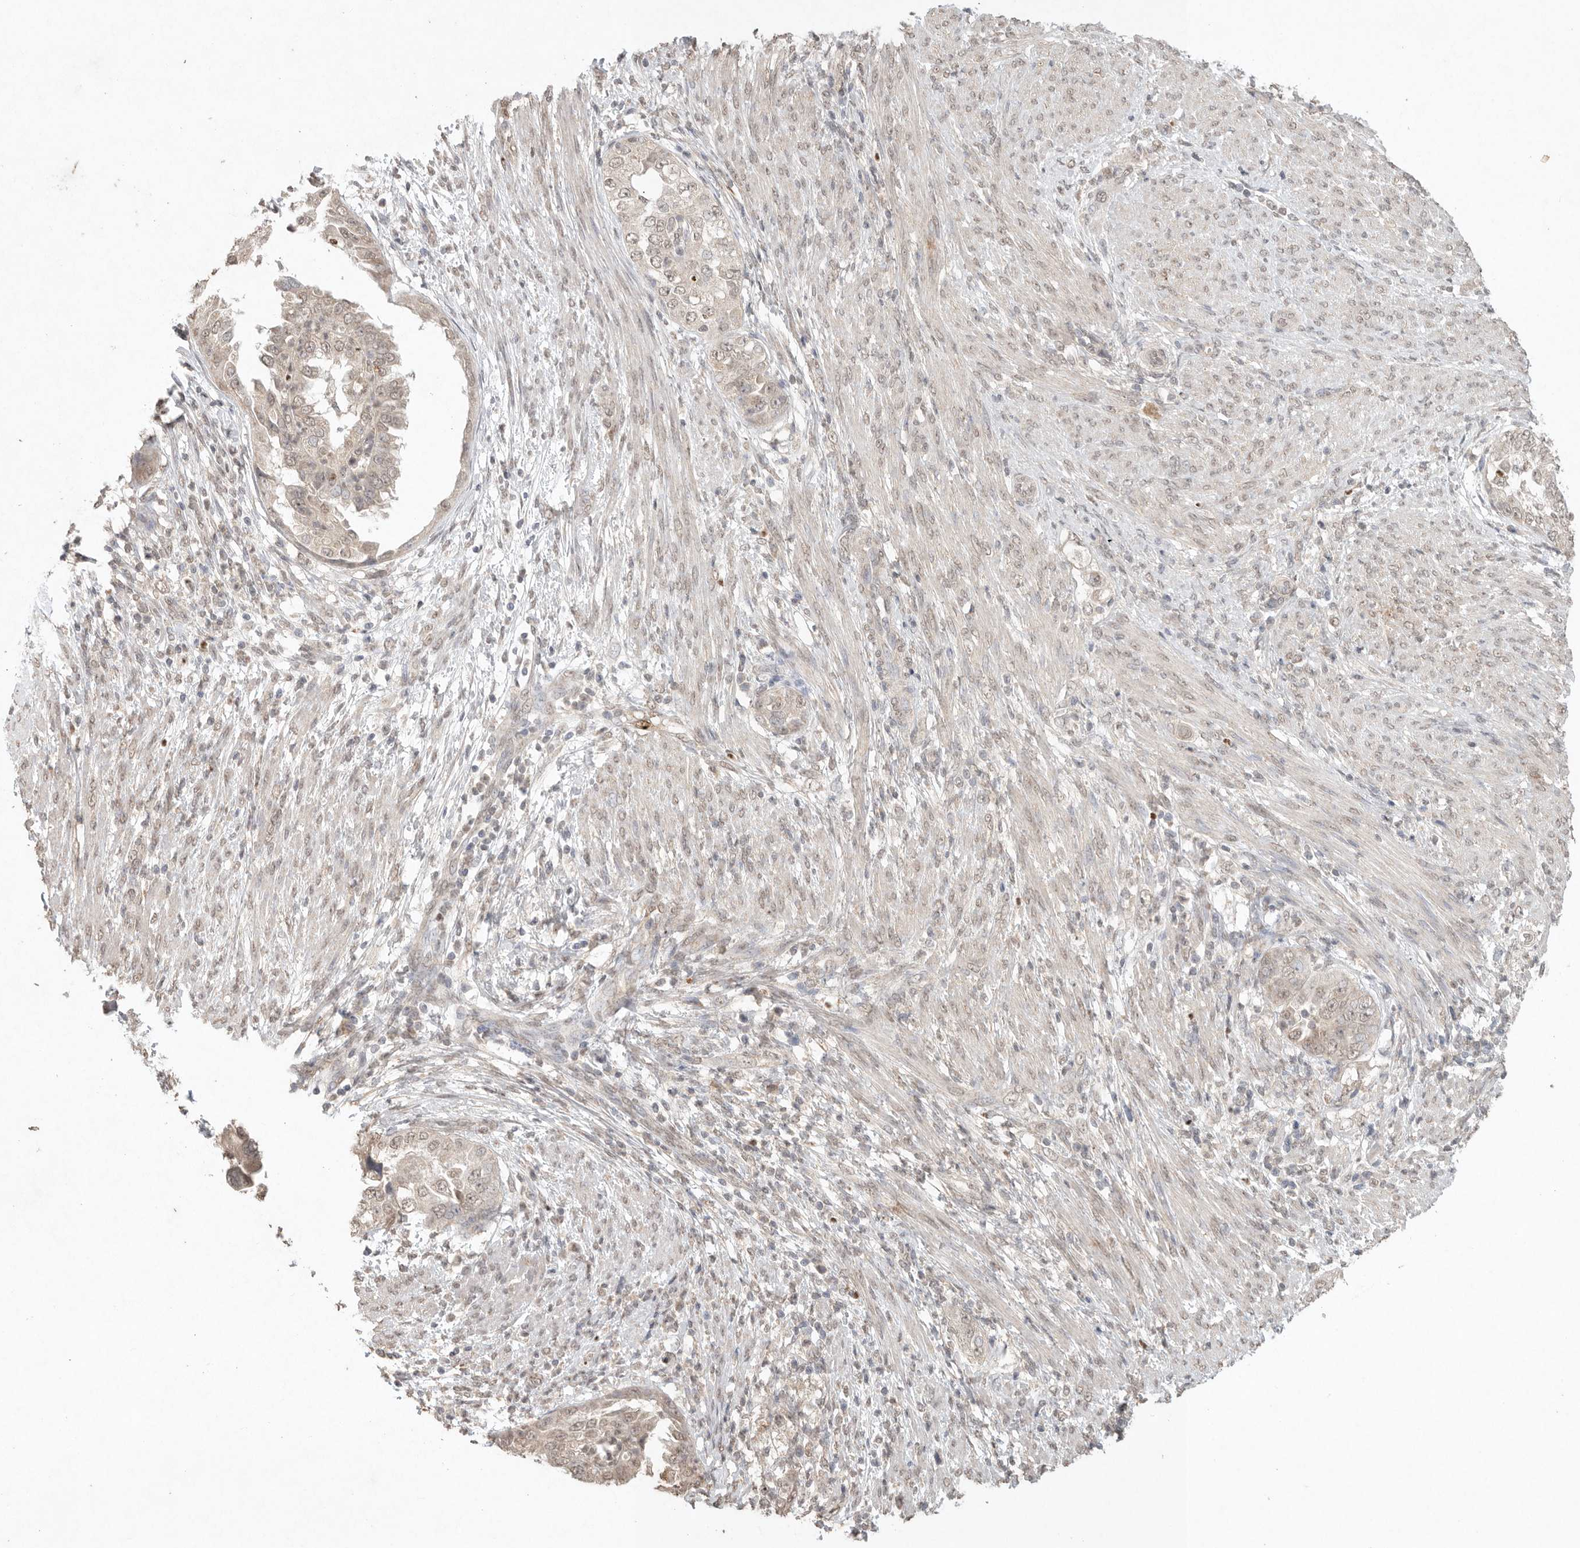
{"staining": {"intensity": "weak", "quantity": ">75%", "location": "nuclear"}, "tissue": "endometrial cancer", "cell_type": "Tumor cells", "image_type": "cancer", "snomed": [{"axis": "morphology", "description": "Adenocarcinoma, NOS"}, {"axis": "topography", "description": "Endometrium"}], "caption": "Protein expression analysis of endometrial adenocarcinoma demonstrates weak nuclear staining in approximately >75% of tumor cells.", "gene": "KLK5", "patient": {"sex": "female", "age": 85}}